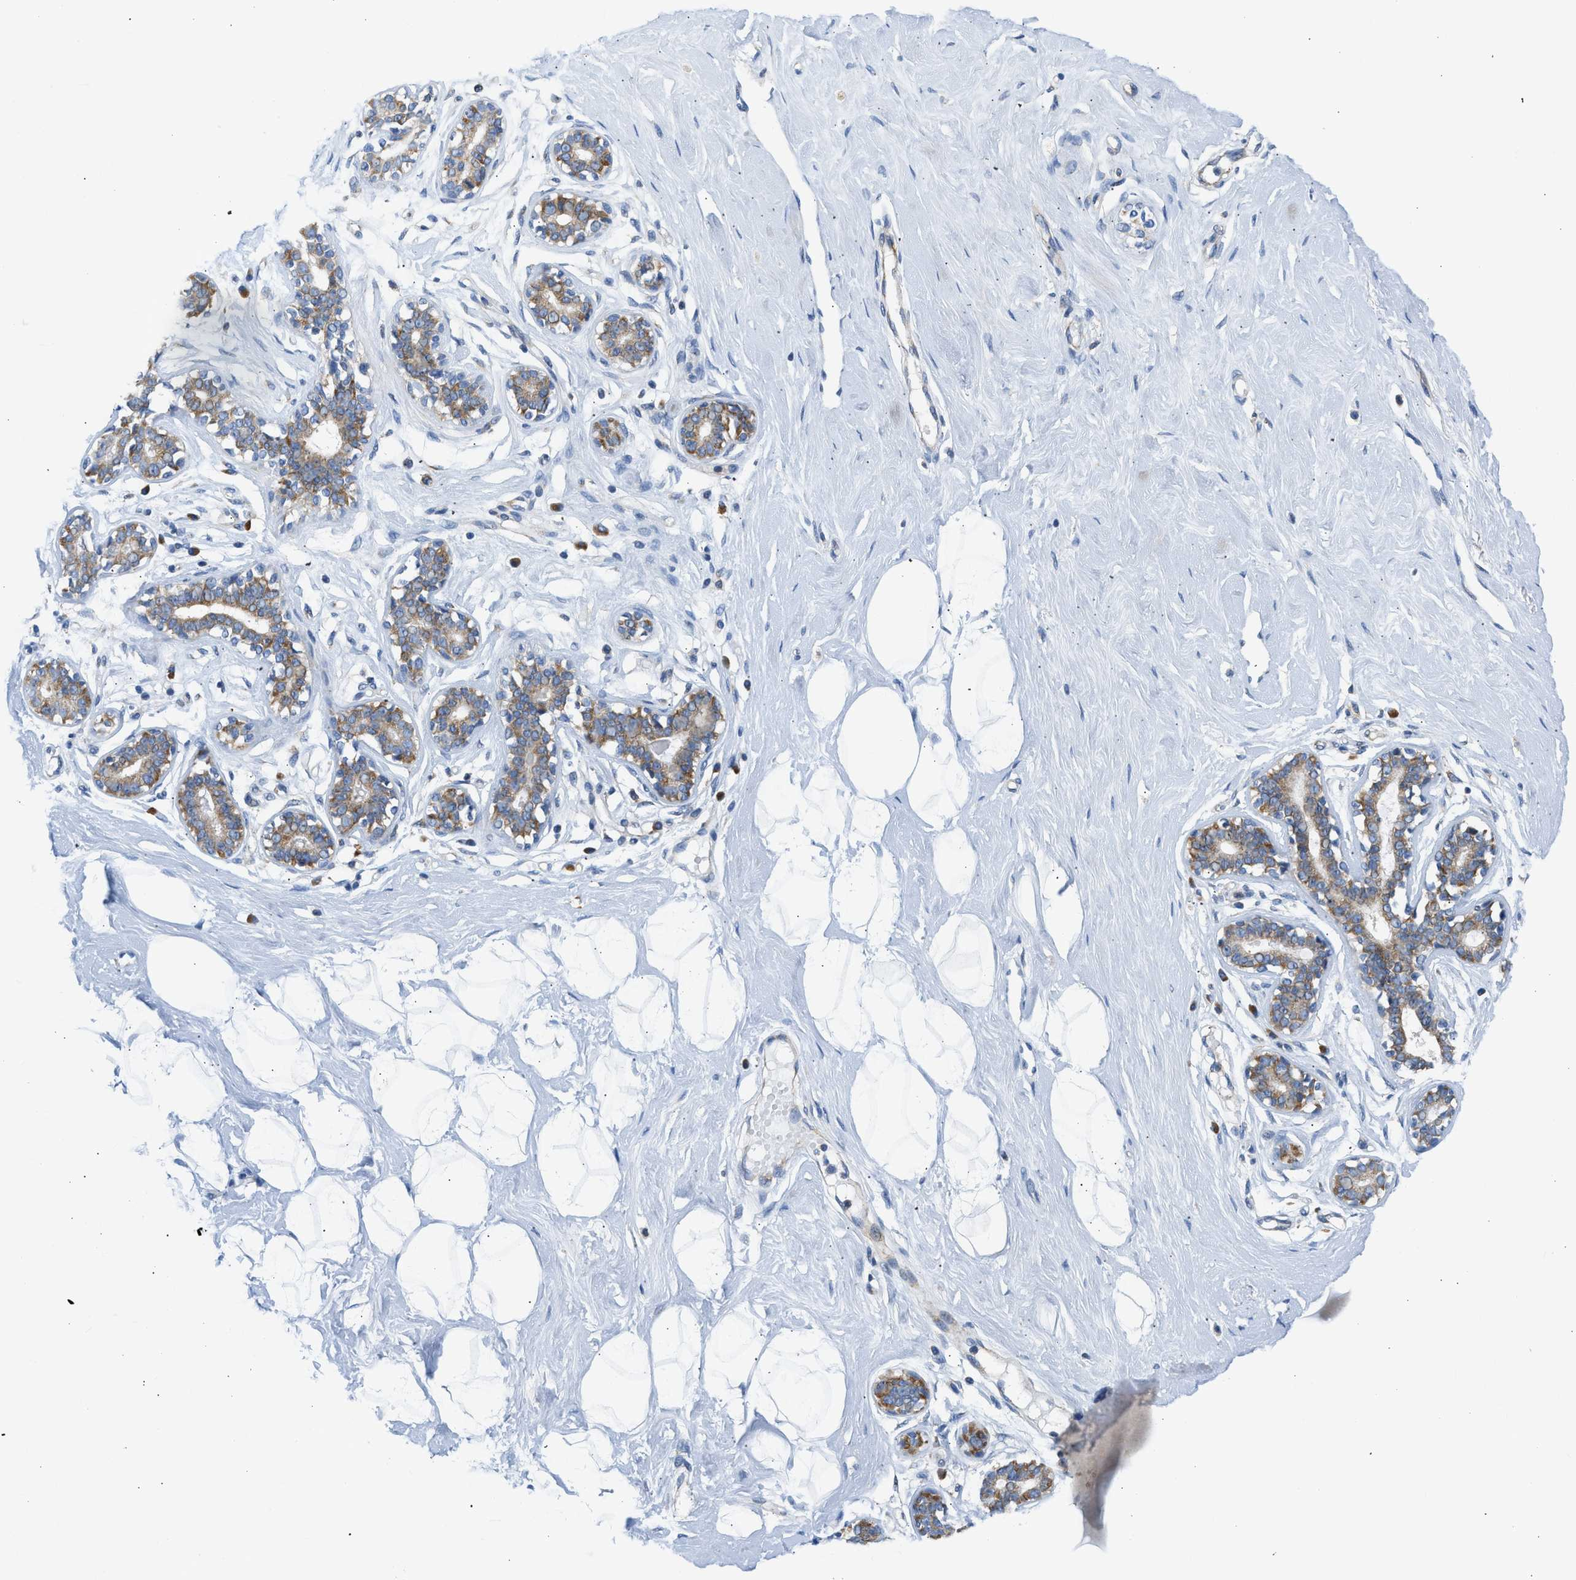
{"staining": {"intensity": "negative", "quantity": "none", "location": "none"}, "tissue": "breast", "cell_type": "Adipocytes", "image_type": "normal", "snomed": [{"axis": "morphology", "description": "Normal tissue, NOS"}, {"axis": "topography", "description": "Breast"}], "caption": "This is an immunohistochemistry (IHC) photomicrograph of benign breast. There is no staining in adipocytes.", "gene": "CAMKK2", "patient": {"sex": "female", "age": 23}}